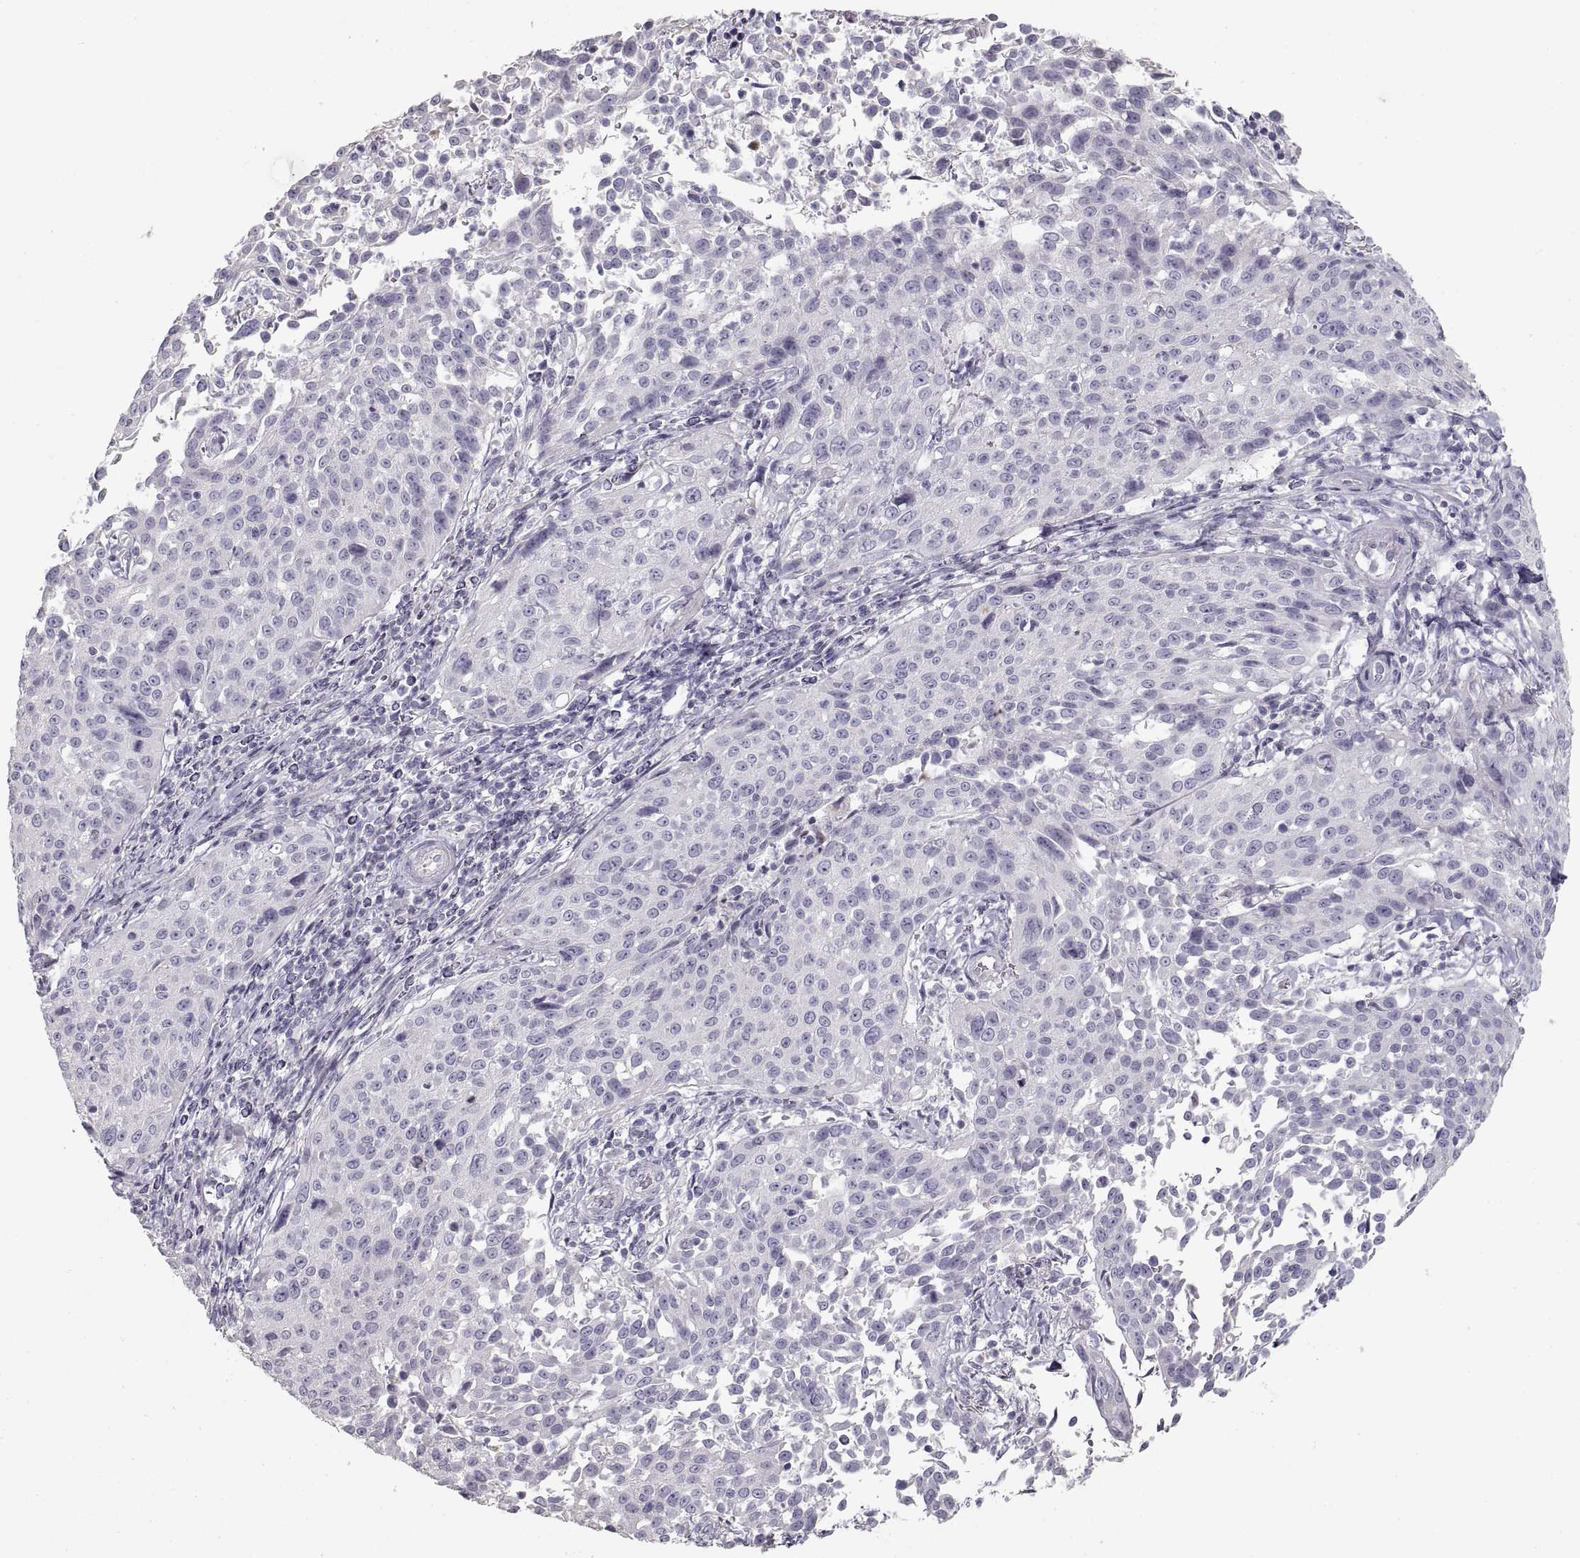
{"staining": {"intensity": "negative", "quantity": "none", "location": "none"}, "tissue": "cervical cancer", "cell_type": "Tumor cells", "image_type": "cancer", "snomed": [{"axis": "morphology", "description": "Squamous cell carcinoma, NOS"}, {"axis": "topography", "description": "Cervix"}], "caption": "Histopathology image shows no significant protein positivity in tumor cells of squamous cell carcinoma (cervical).", "gene": "ZP3", "patient": {"sex": "female", "age": 26}}